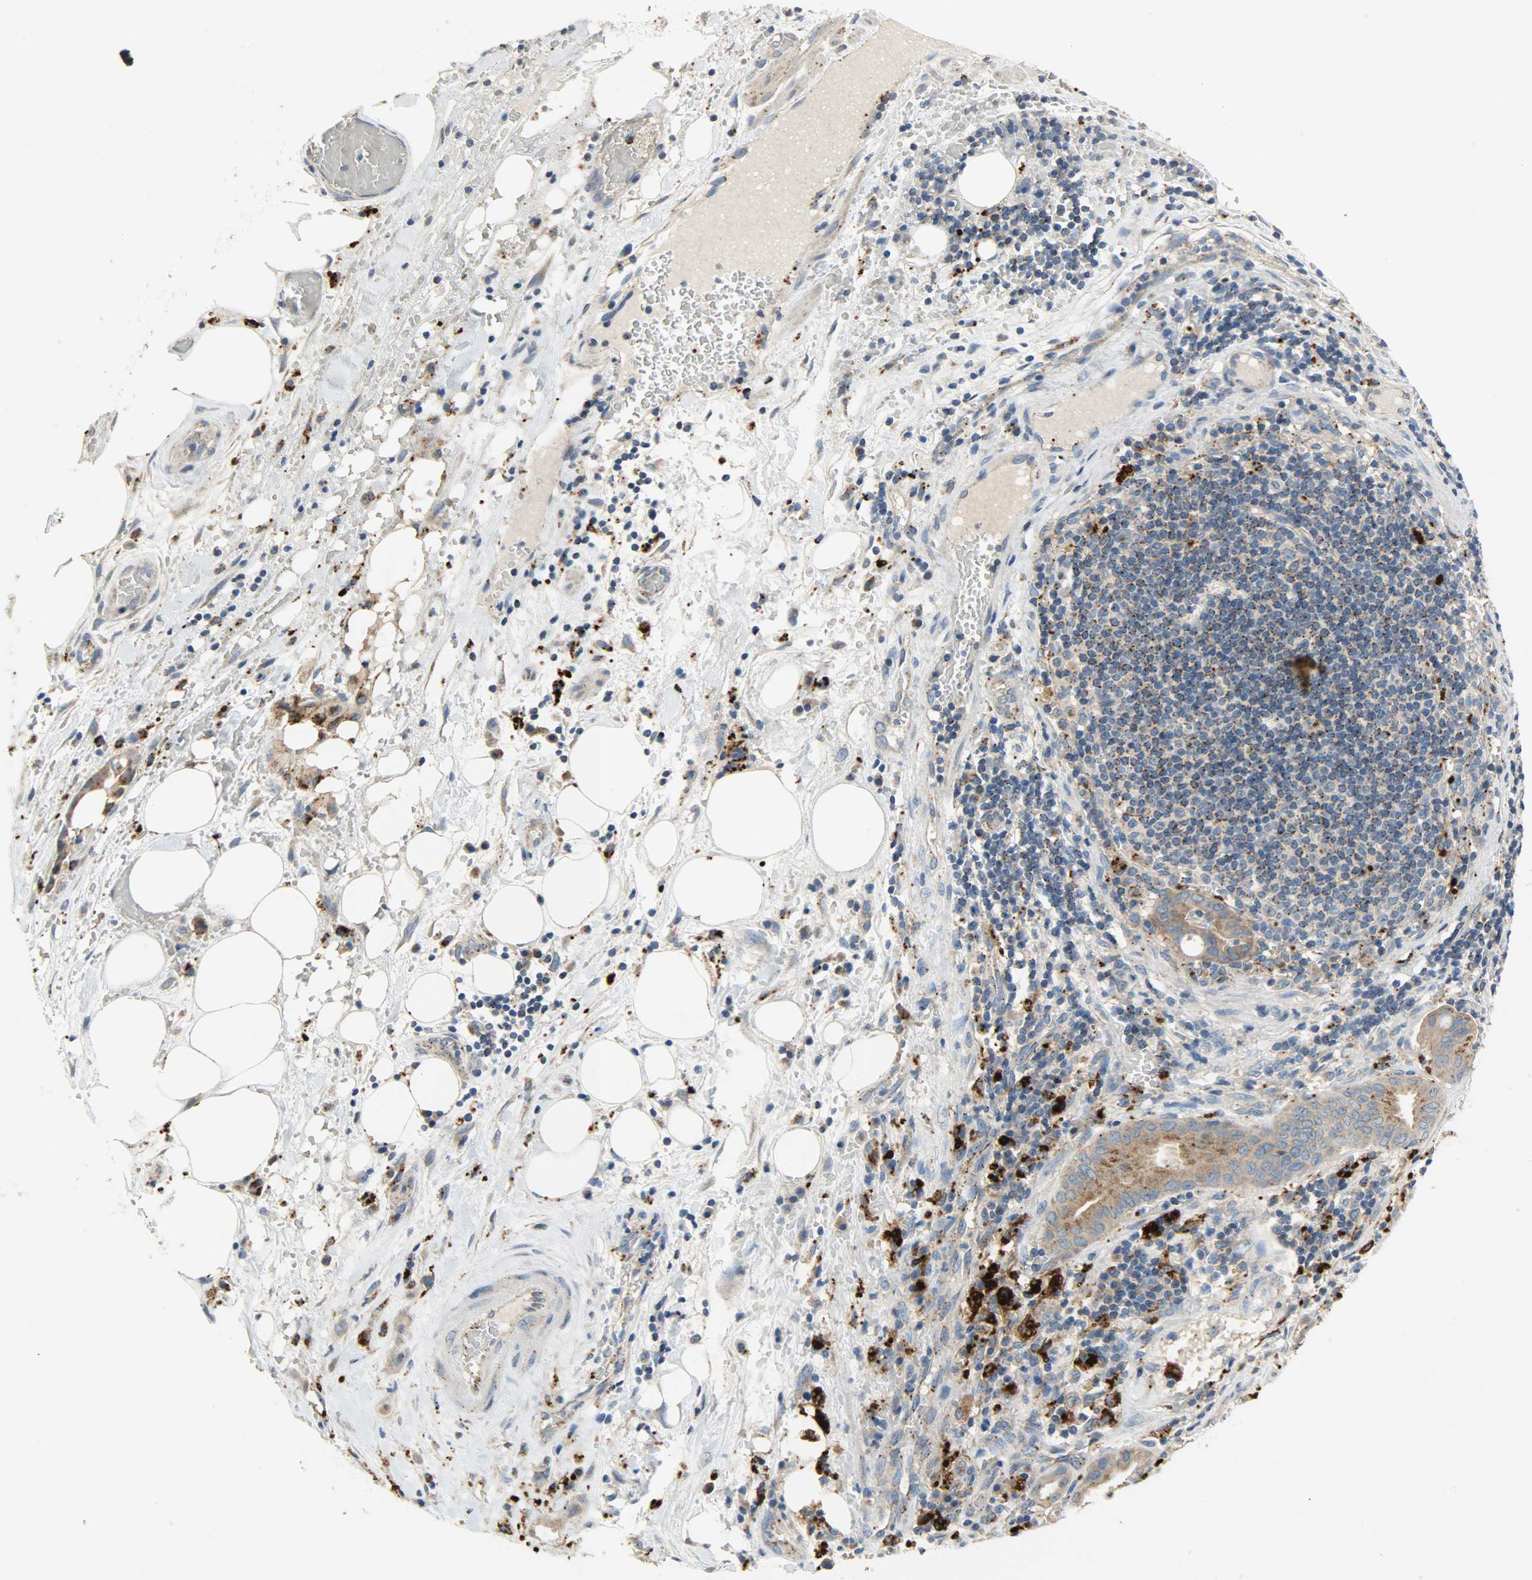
{"staining": {"intensity": "moderate", "quantity": ">75%", "location": "cytoplasmic/membranous"}, "tissue": "liver cancer", "cell_type": "Tumor cells", "image_type": "cancer", "snomed": [{"axis": "morphology", "description": "Cholangiocarcinoma"}, {"axis": "topography", "description": "Liver"}], "caption": "Protein staining displays moderate cytoplasmic/membranous staining in about >75% of tumor cells in liver cancer. (IHC, brightfield microscopy, high magnification).", "gene": "ASAH1", "patient": {"sex": "female", "age": 68}}